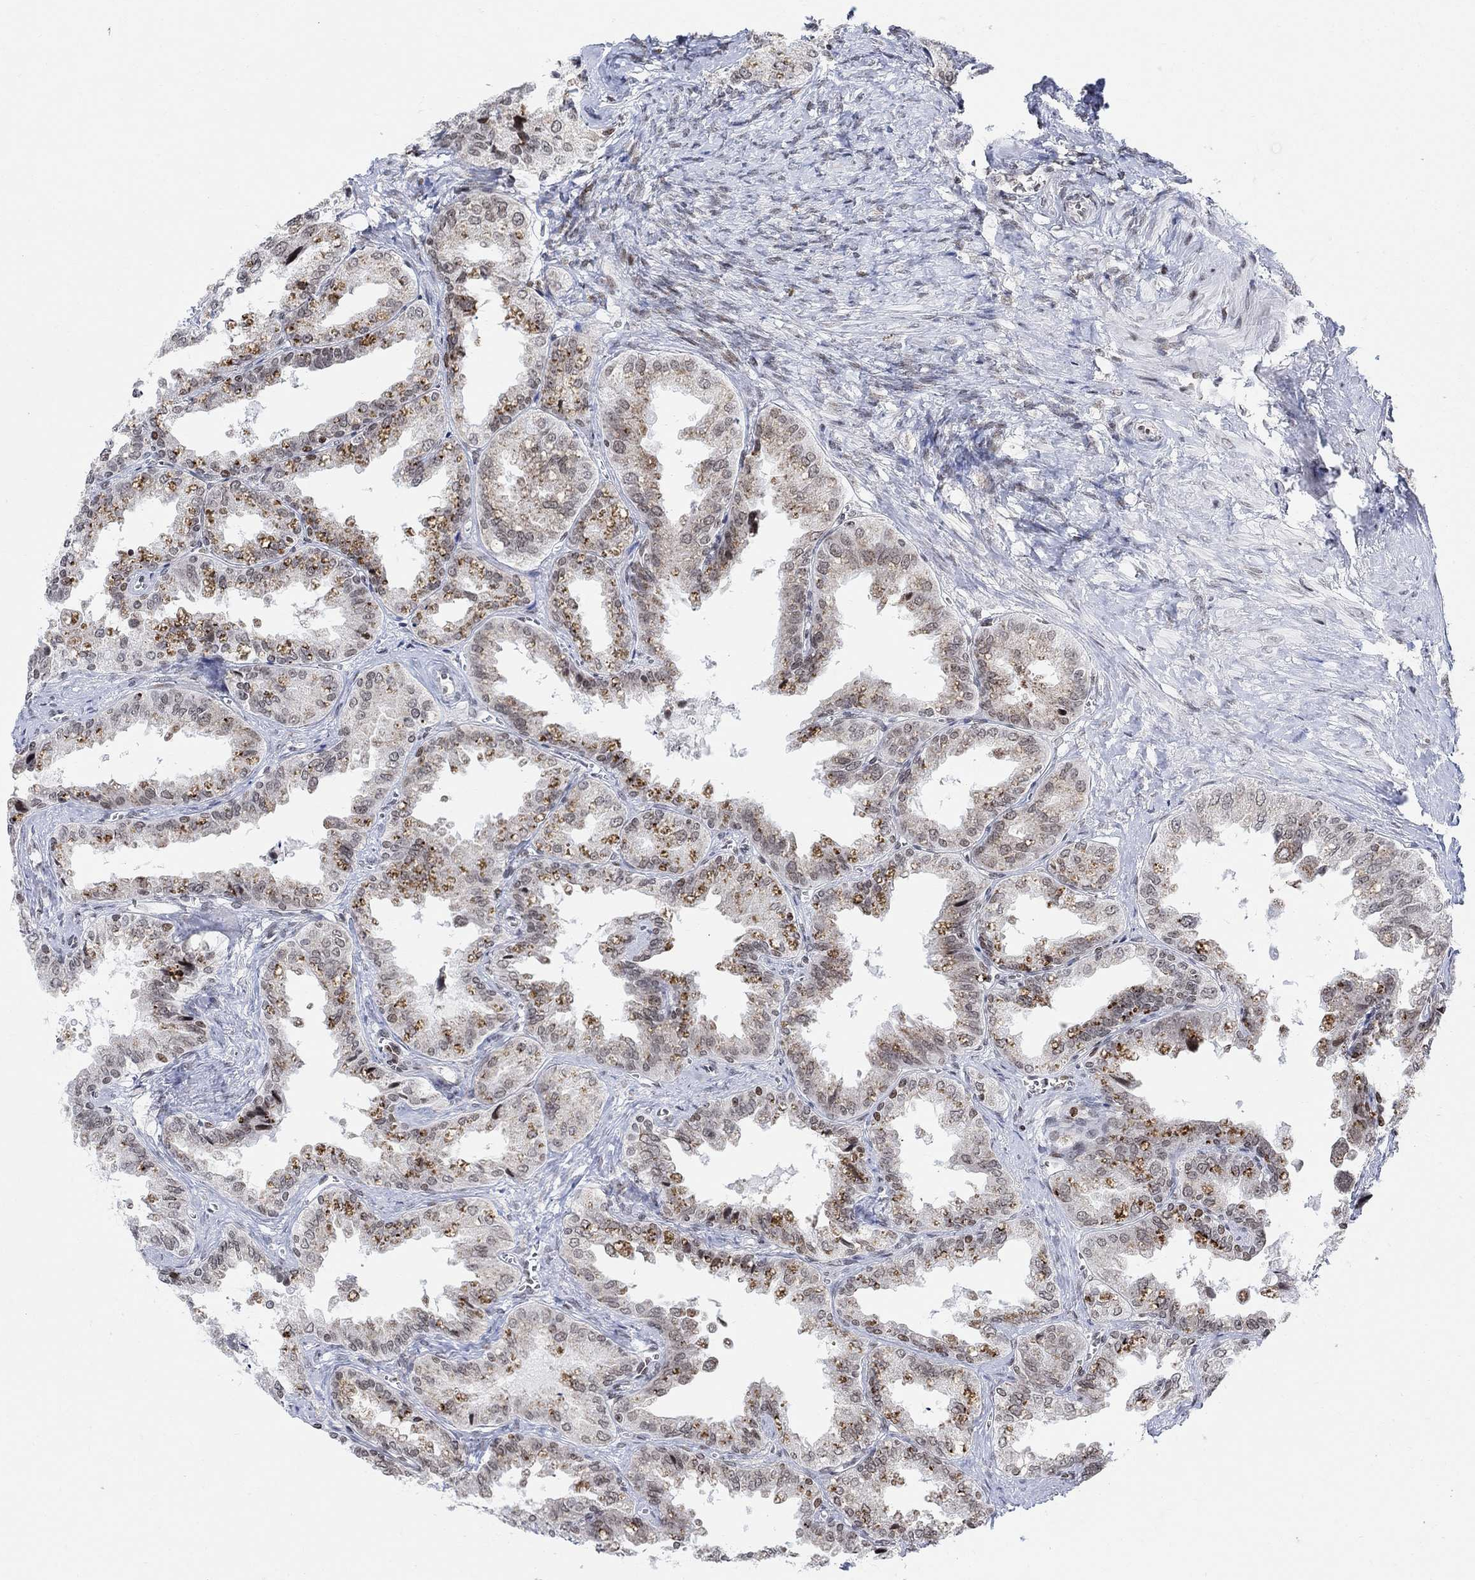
{"staining": {"intensity": "negative", "quantity": "none", "location": "none"}, "tissue": "seminal vesicle", "cell_type": "Glandular cells", "image_type": "normal", "snomed": [{"axis": "morphology", "description": "Normal tissue, NOS"}, {"axis": "topography", "description": "Seminal veicle"}], "caption": "Immunohistochemical staining of normal seminal vesicle displays no significant positivity in glandular cells. (Stains: DAB (3,3'-diaminobenzidine) immunohistochemistry with hematoxylin counter stain, Microscopy: brightfield microscopy at high magnification).", "gene": "ABHD14A", "patient": {"sex": "male", "age": 67}}